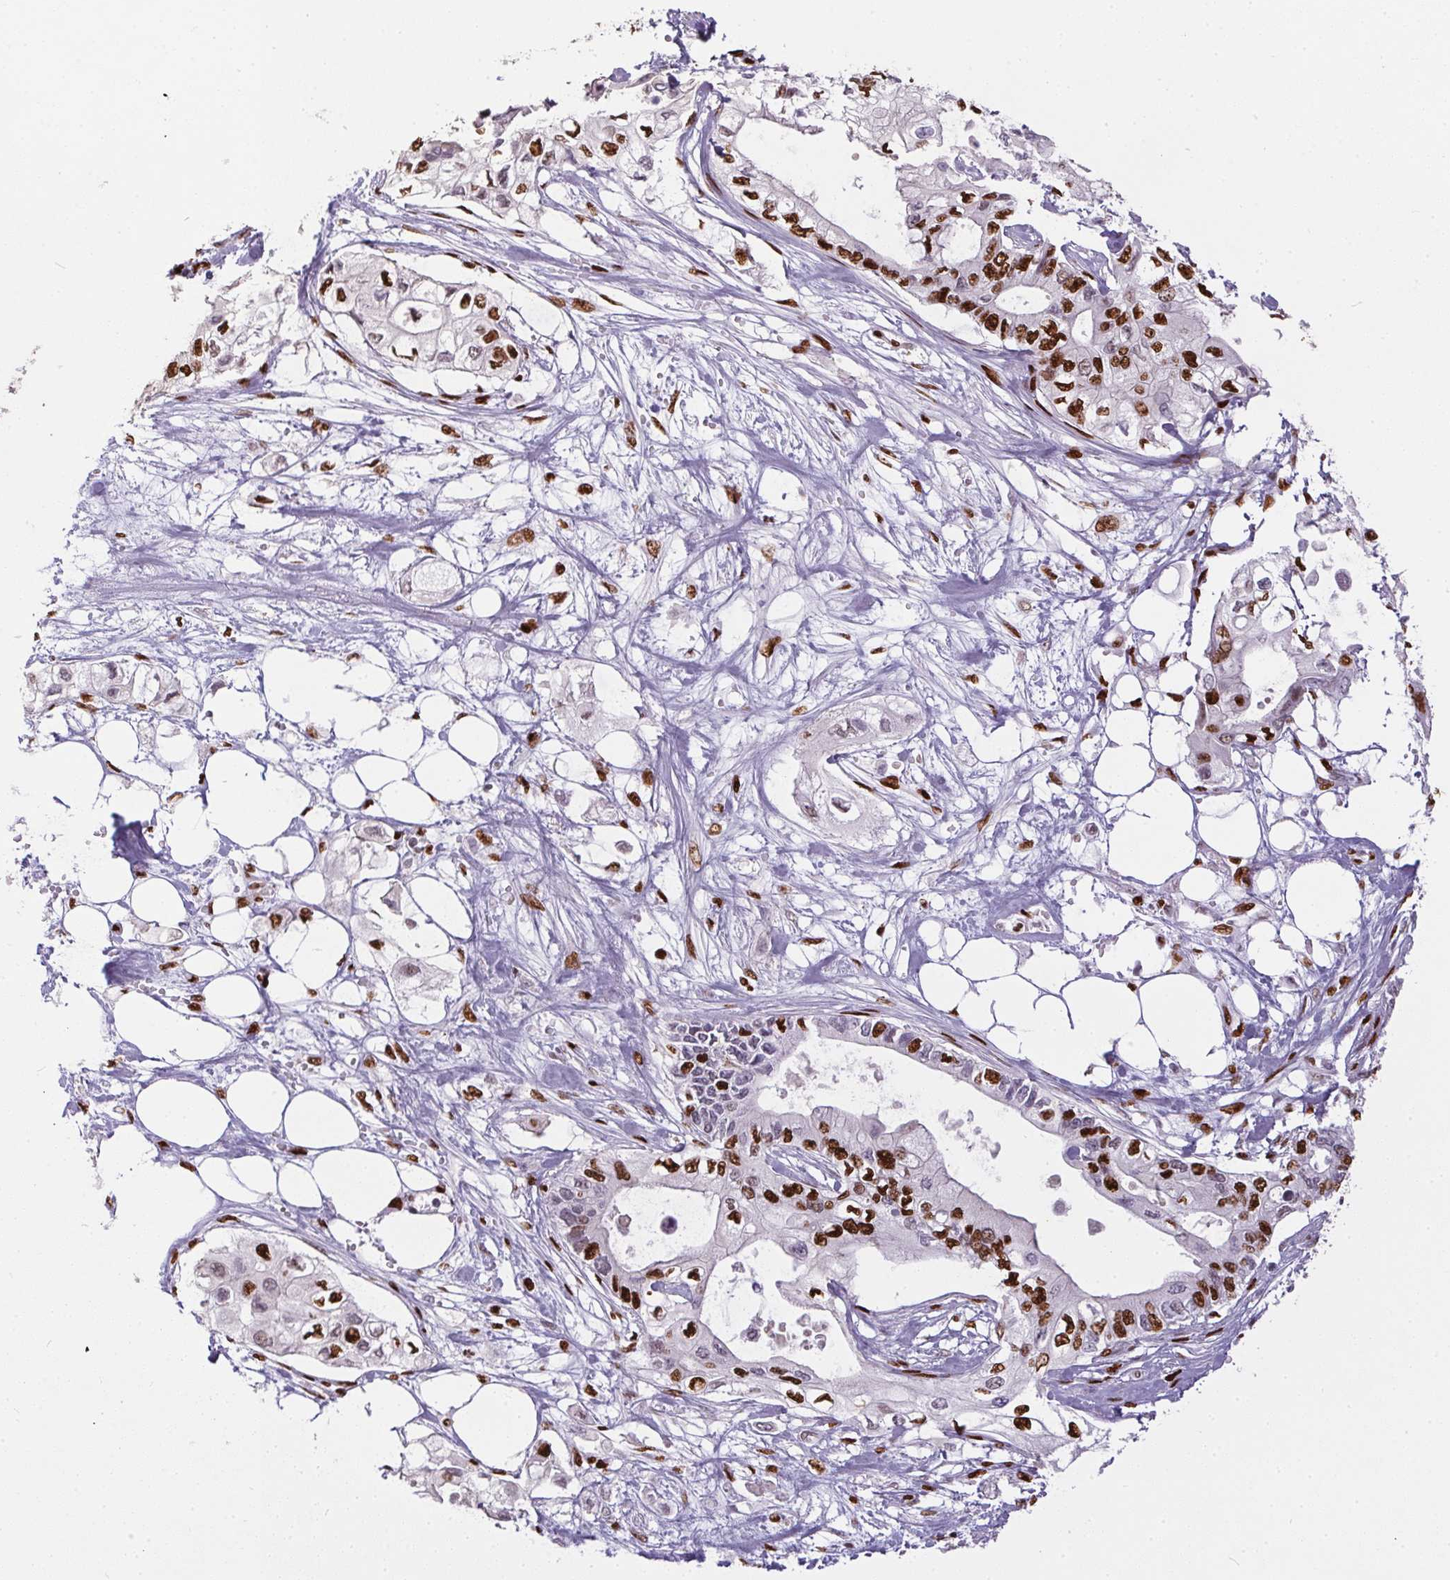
{"staining": {"intensity": "strong", "quantity": ">75%", "location": "nuclear"}, "tissue": "pancreatic cancer", "cell_type": "Tumor cells", "image_type": "cancer", "snomed": [{"axis": "morphology", "description": "Adenocarcinoma, NOS"}, {"axis": "topography", "description": "Pancreas"}], "caption": "Immunohistochemistry histopathology image of neoplastic tissue: human pancreatic cancer stained using IHC demonstrates high levels of strong protein expression localized specifically in the nuclear of tumor cells, appearing as a nuclear brown color.", "gene": "PAGE3", "patient": {"sex": "female", "age": 63}}